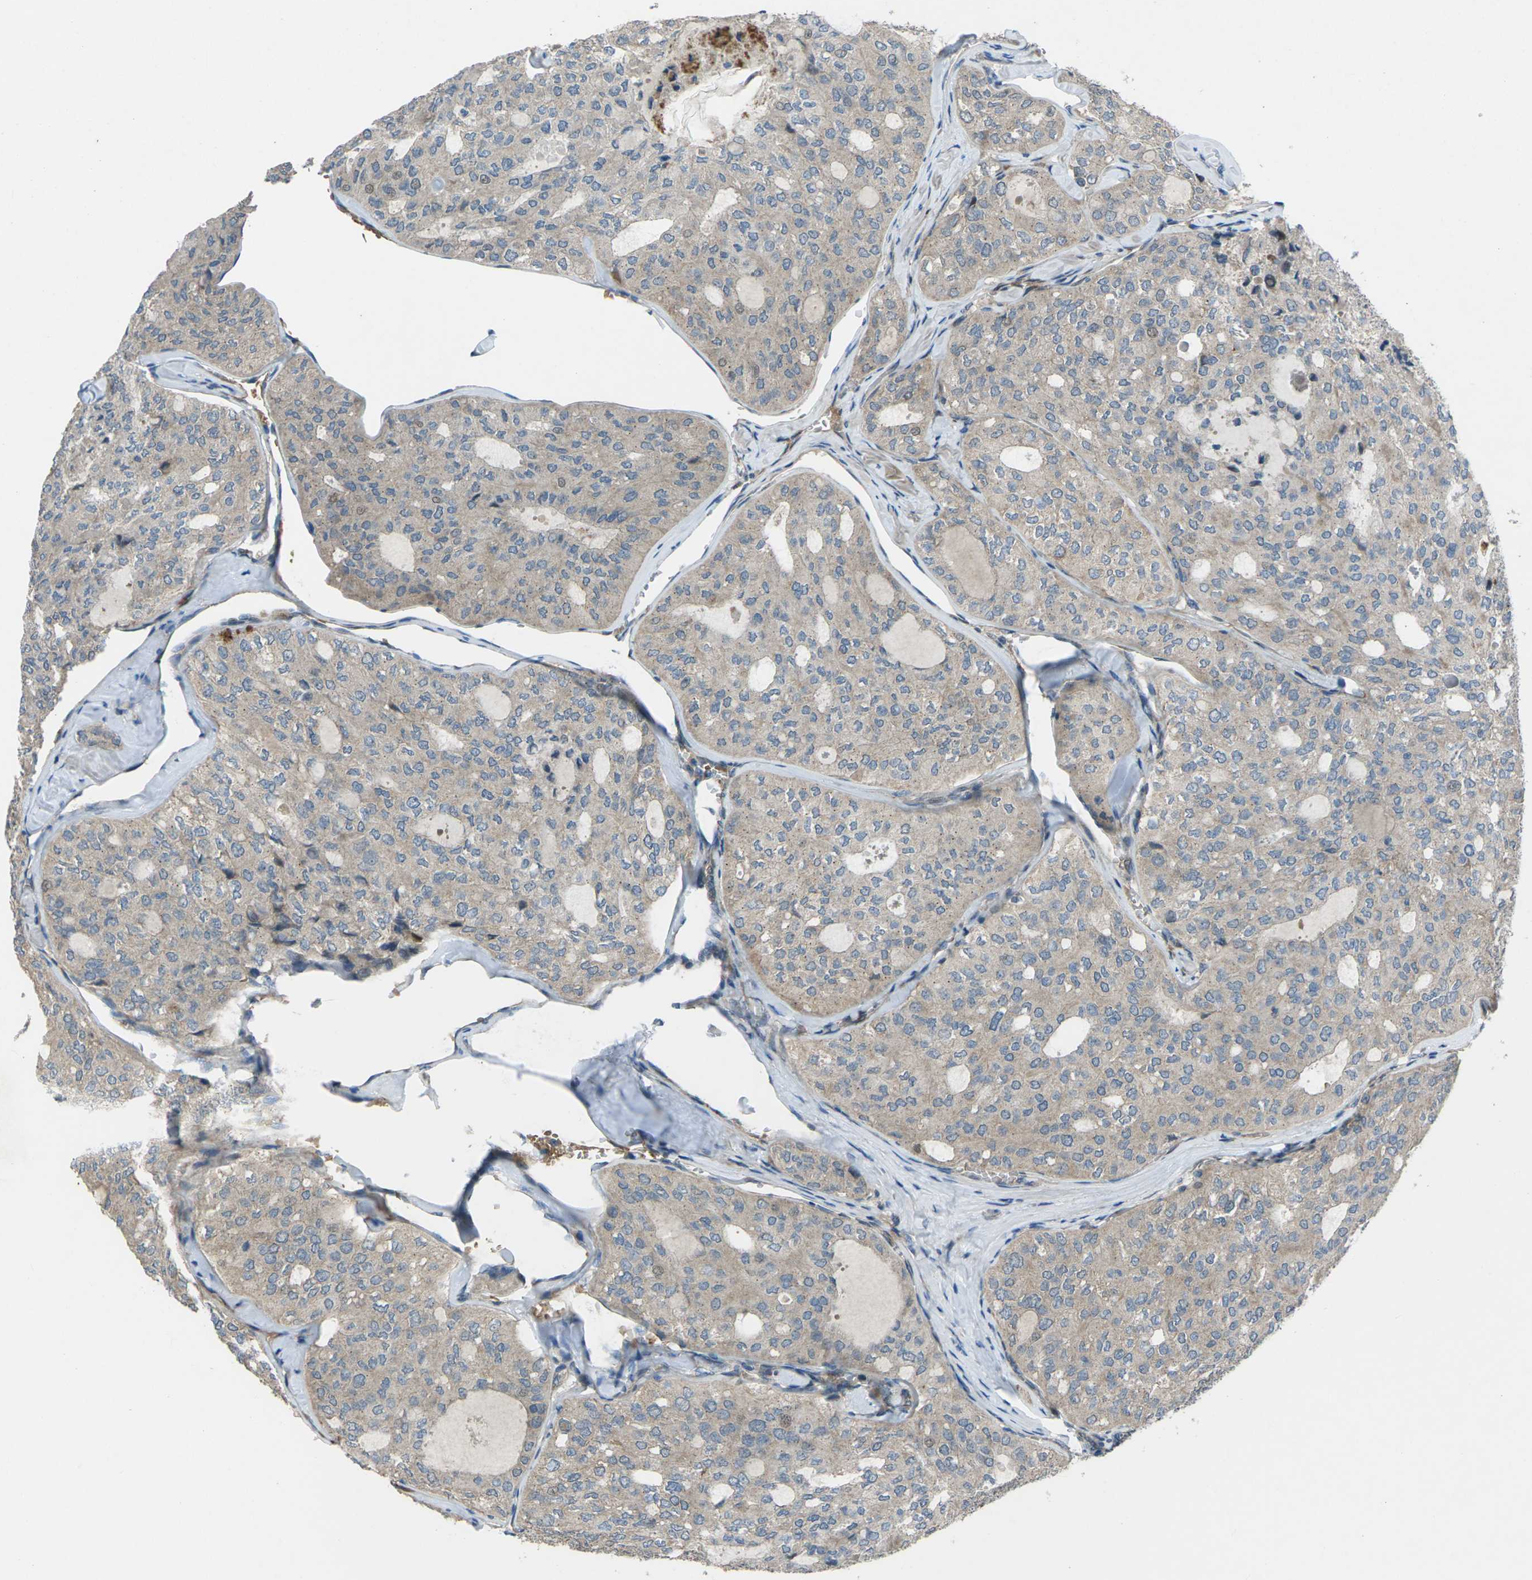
{"staining": {"intensity": "weak", "quantity": ">75%", "location": "cytoplasmic/membranous"}, "tissue": "thyroid cancer", "cell_type": "Tumor cells", "image_type": "cancer", "snomed": [{"axis": "morphology", "description": "Follicular adenoma carcinoma, NOS"}, {"axis": "topography", "description": "Thyroid gland"}], "caption": "Protein staining displays weak cytoplasmic/membranous staining in approximately >75% of tumor cells in thyroid cancer.", "gene": "EDNRA", "patient": {"sex": "male", "age": 75}}